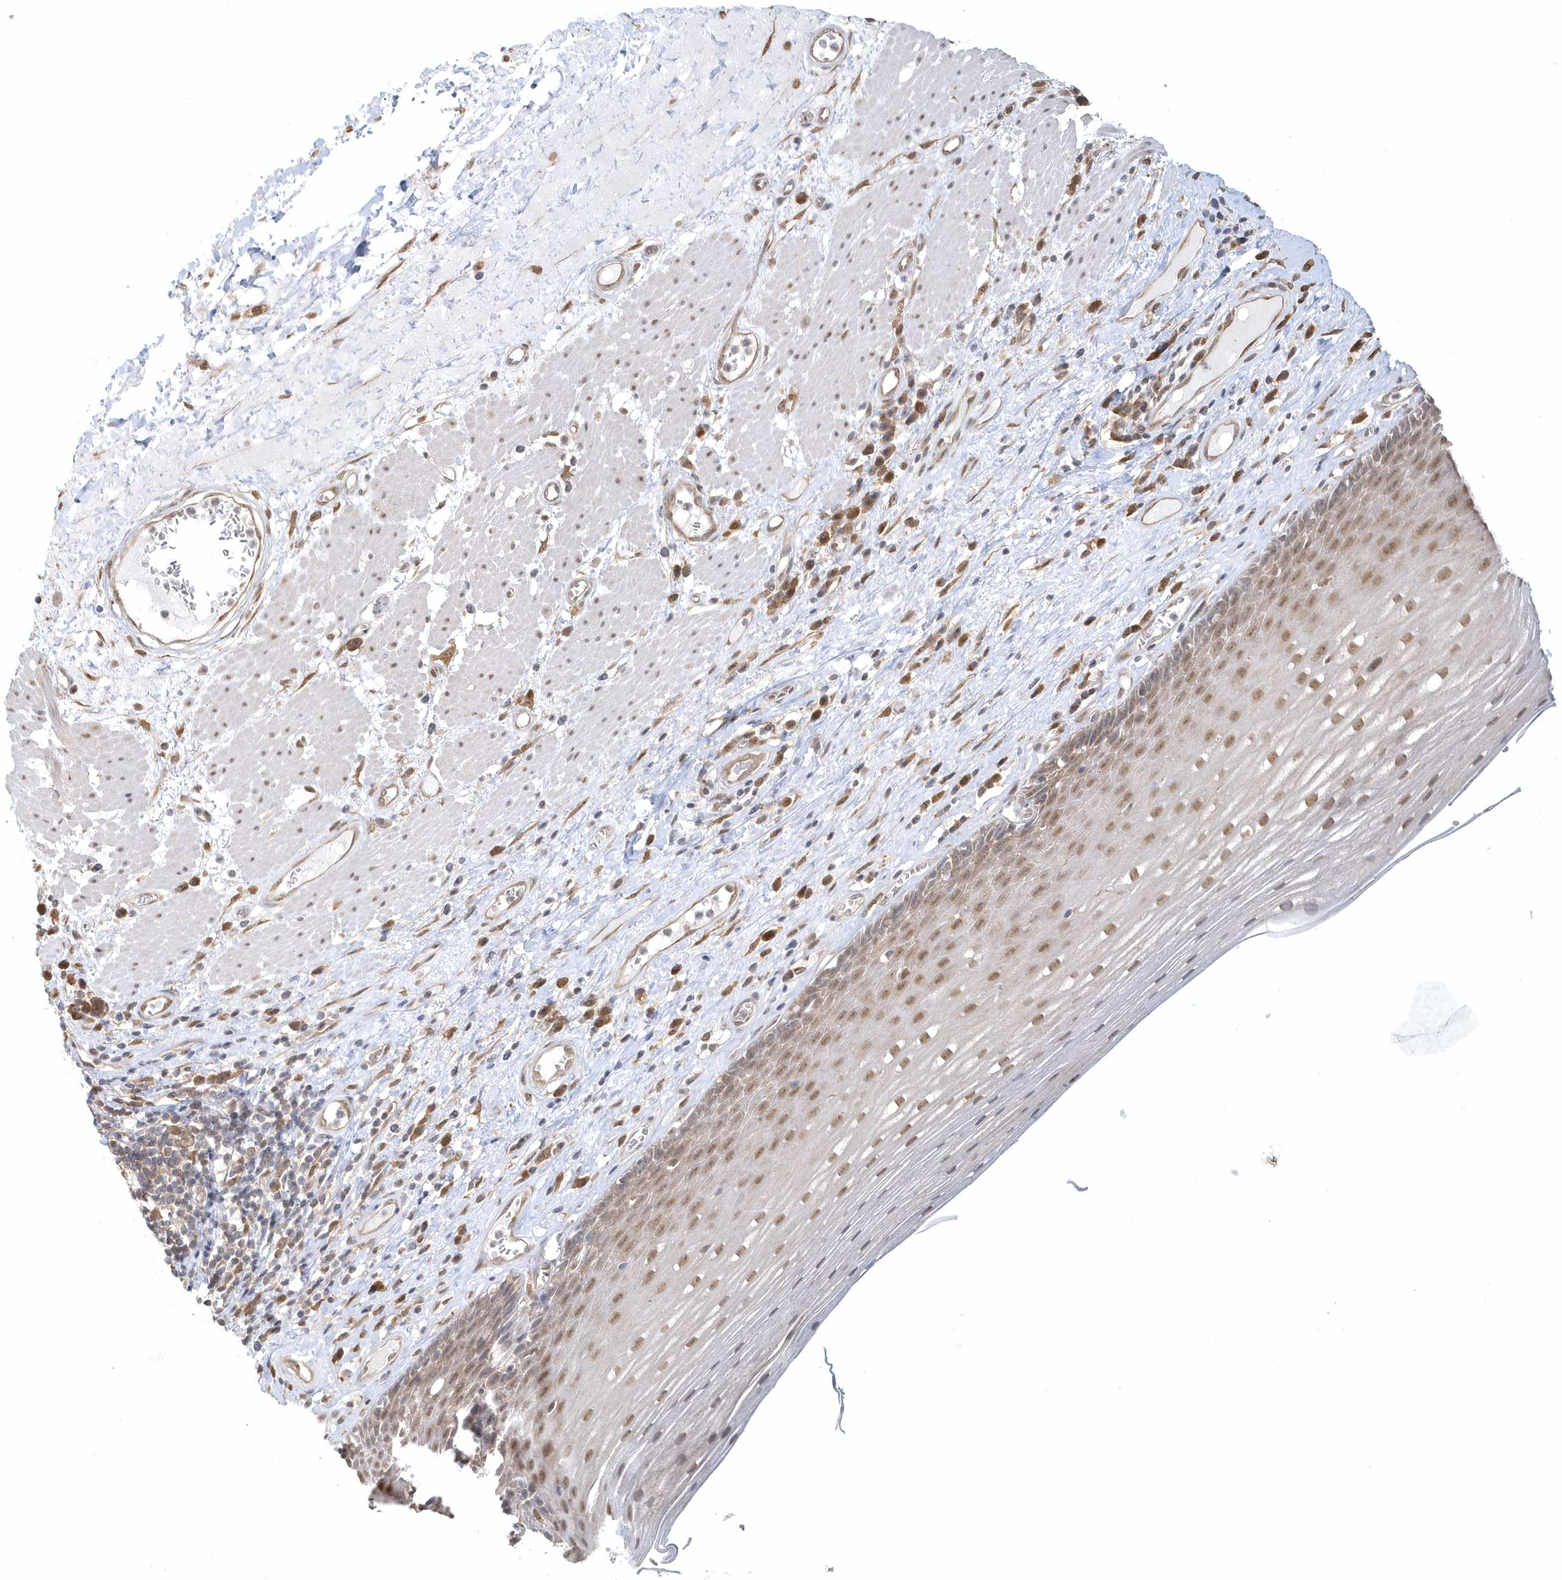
{"staining": {"intensity": "moderate", "quantity": ">75%", "location": "nuclear"}, "tissue": "esophagus", "cell_type": "Squamous epithelial cells", "image_type": "normal", "snomed": [{"axis": "morphology", "description": "Normal tissue, NOS"}, {"axis": "topography", "description": "Esophagus"}], "caption": "A high-resolution micrograph shows IHC staining of benign esophagus, which exhibits moderate nuclear staining in about >75% of squamous epithelial cells.", "gene": "PSMD6", "patient": {"sex": "male", "age": 62}}